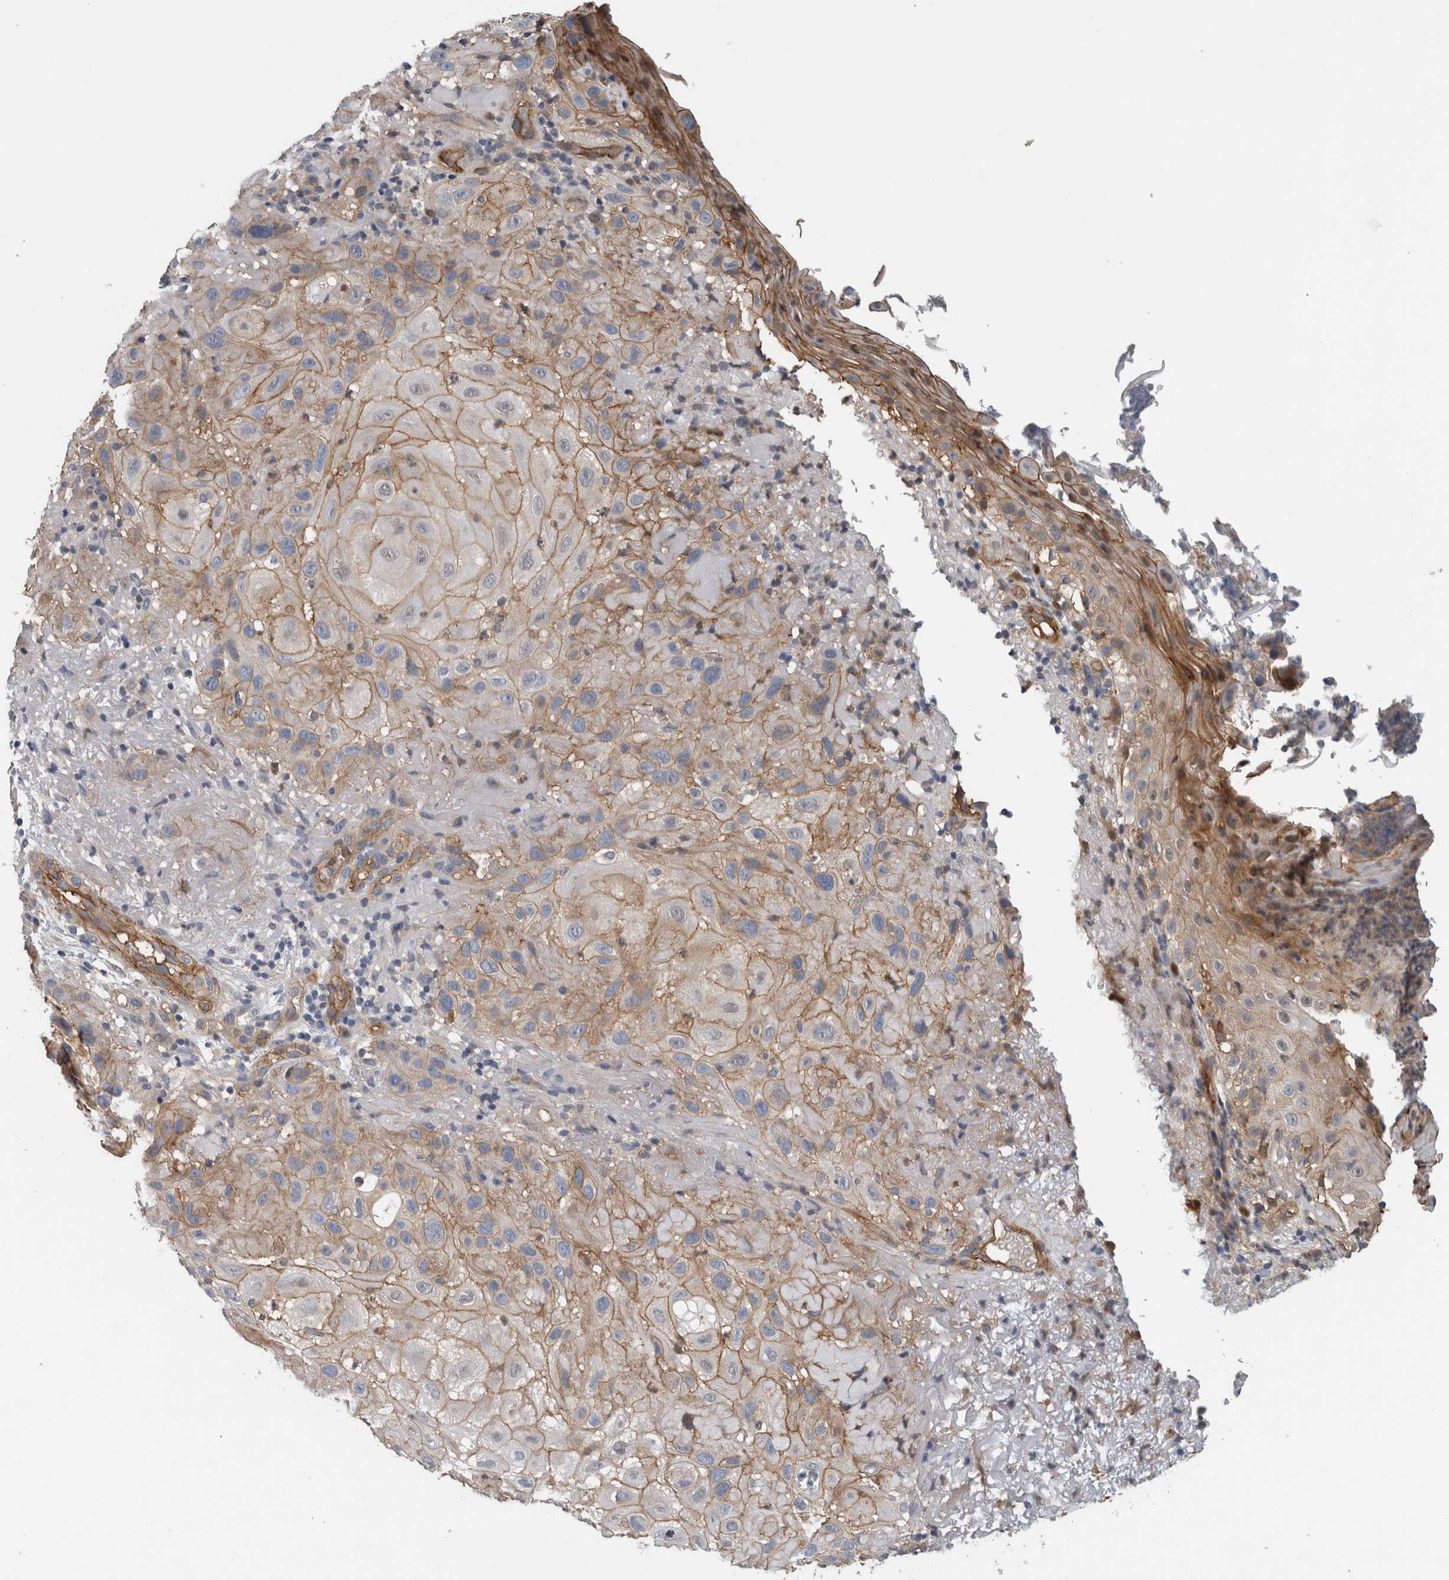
{"staining": {"intensity": "moderate", "quantity": ">75%", "location": "cytoplasmic/membranous"}, "tissue": "skin cancer", "cell_type": "Tumor cells", "image_type": "cancer", "snomed": [{"axis": "morphology", "description": "Squamous cell carcinoma, NOS"}, {"axis": "topography", "description": "Skin"}], "caption": "The immunohistochemical stain shows moderate cytoplasmic/membranous expression in tumor cells of squamous cell carcinoma (skin) tissue.", "gene": "CD59", "patient": {"sex": "female", "age": 96}}